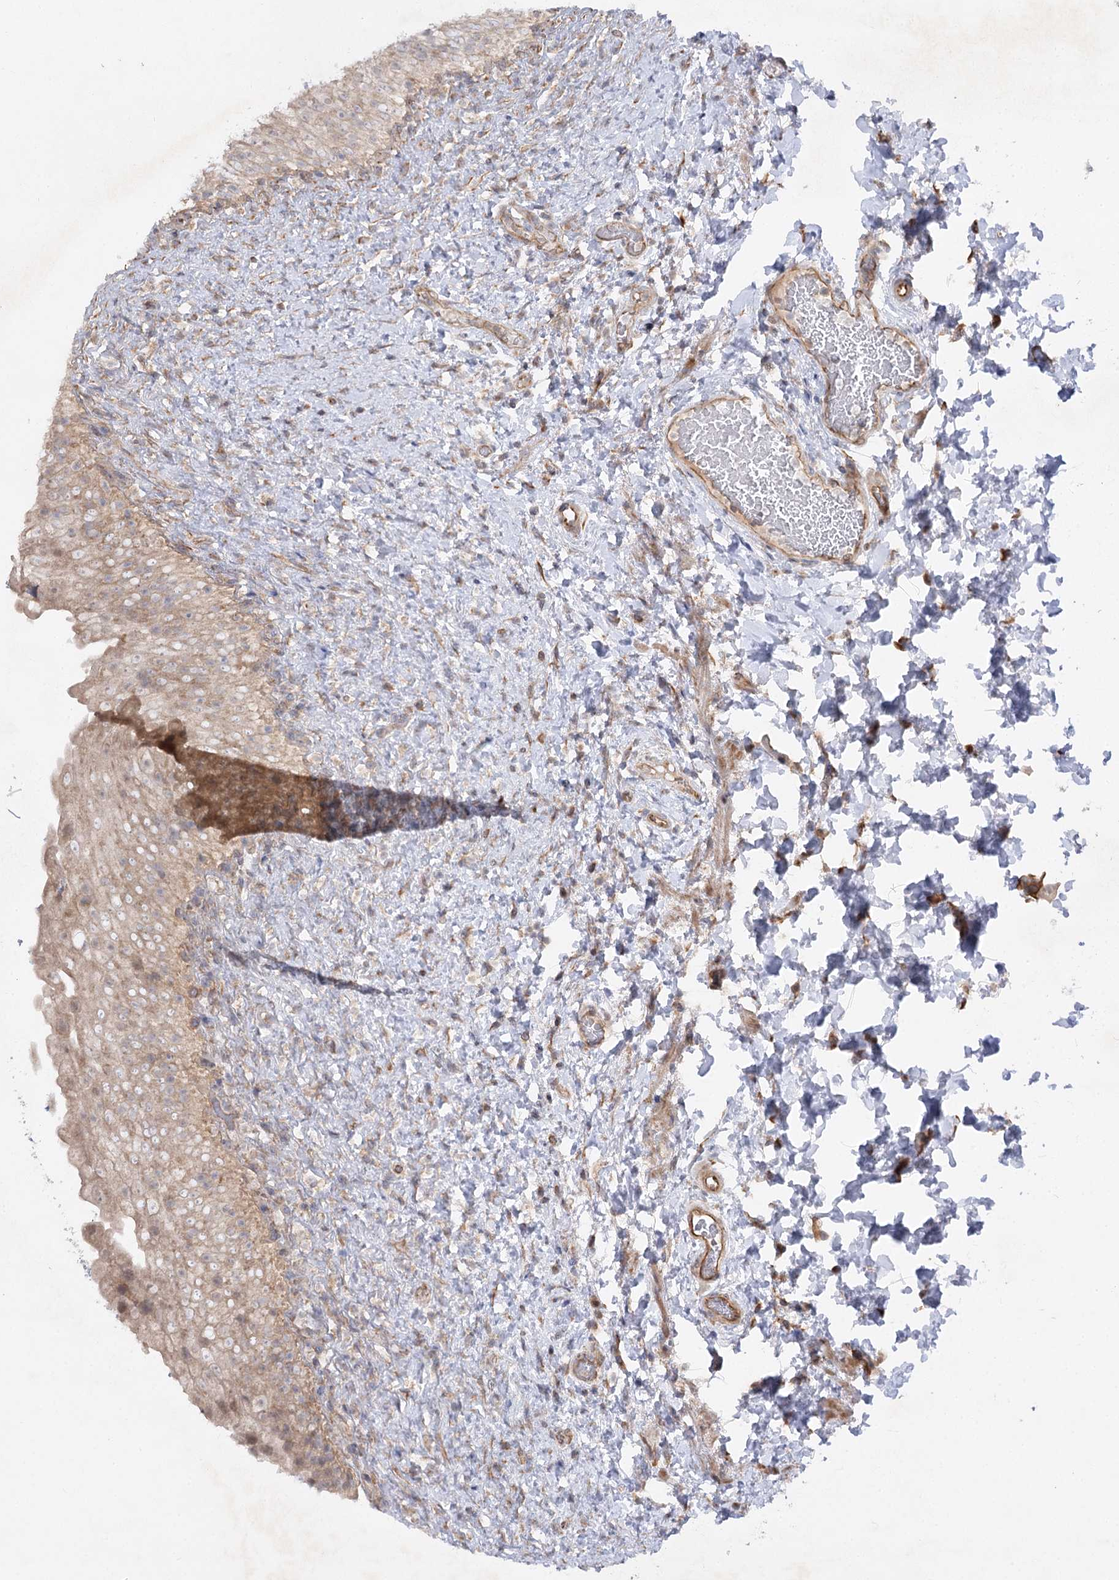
{"staining": {"intensity": "weak", "quantity": "<25%", "location": "cytoplasmic/membranous"}, "tissue": "urinary bladder", "cell_type": "Urothelial cells", "image_type": "normal", "snomed": [{"axis": "morphology", "description": "Normal tissue, NOS"}, {"axis": "topography", "description": "Urinary bladder"}], "caption": "IHC histopathology image of unremarkable urinary bladder: human urinary bladder stained with DAB (3,3'-diaminobenzidine) shows no significant protein staining in urothelial cells. Nuclei are stained in blue.", "gene": "KIAA0825", "patient": {"sex": "female", "age": 27}}